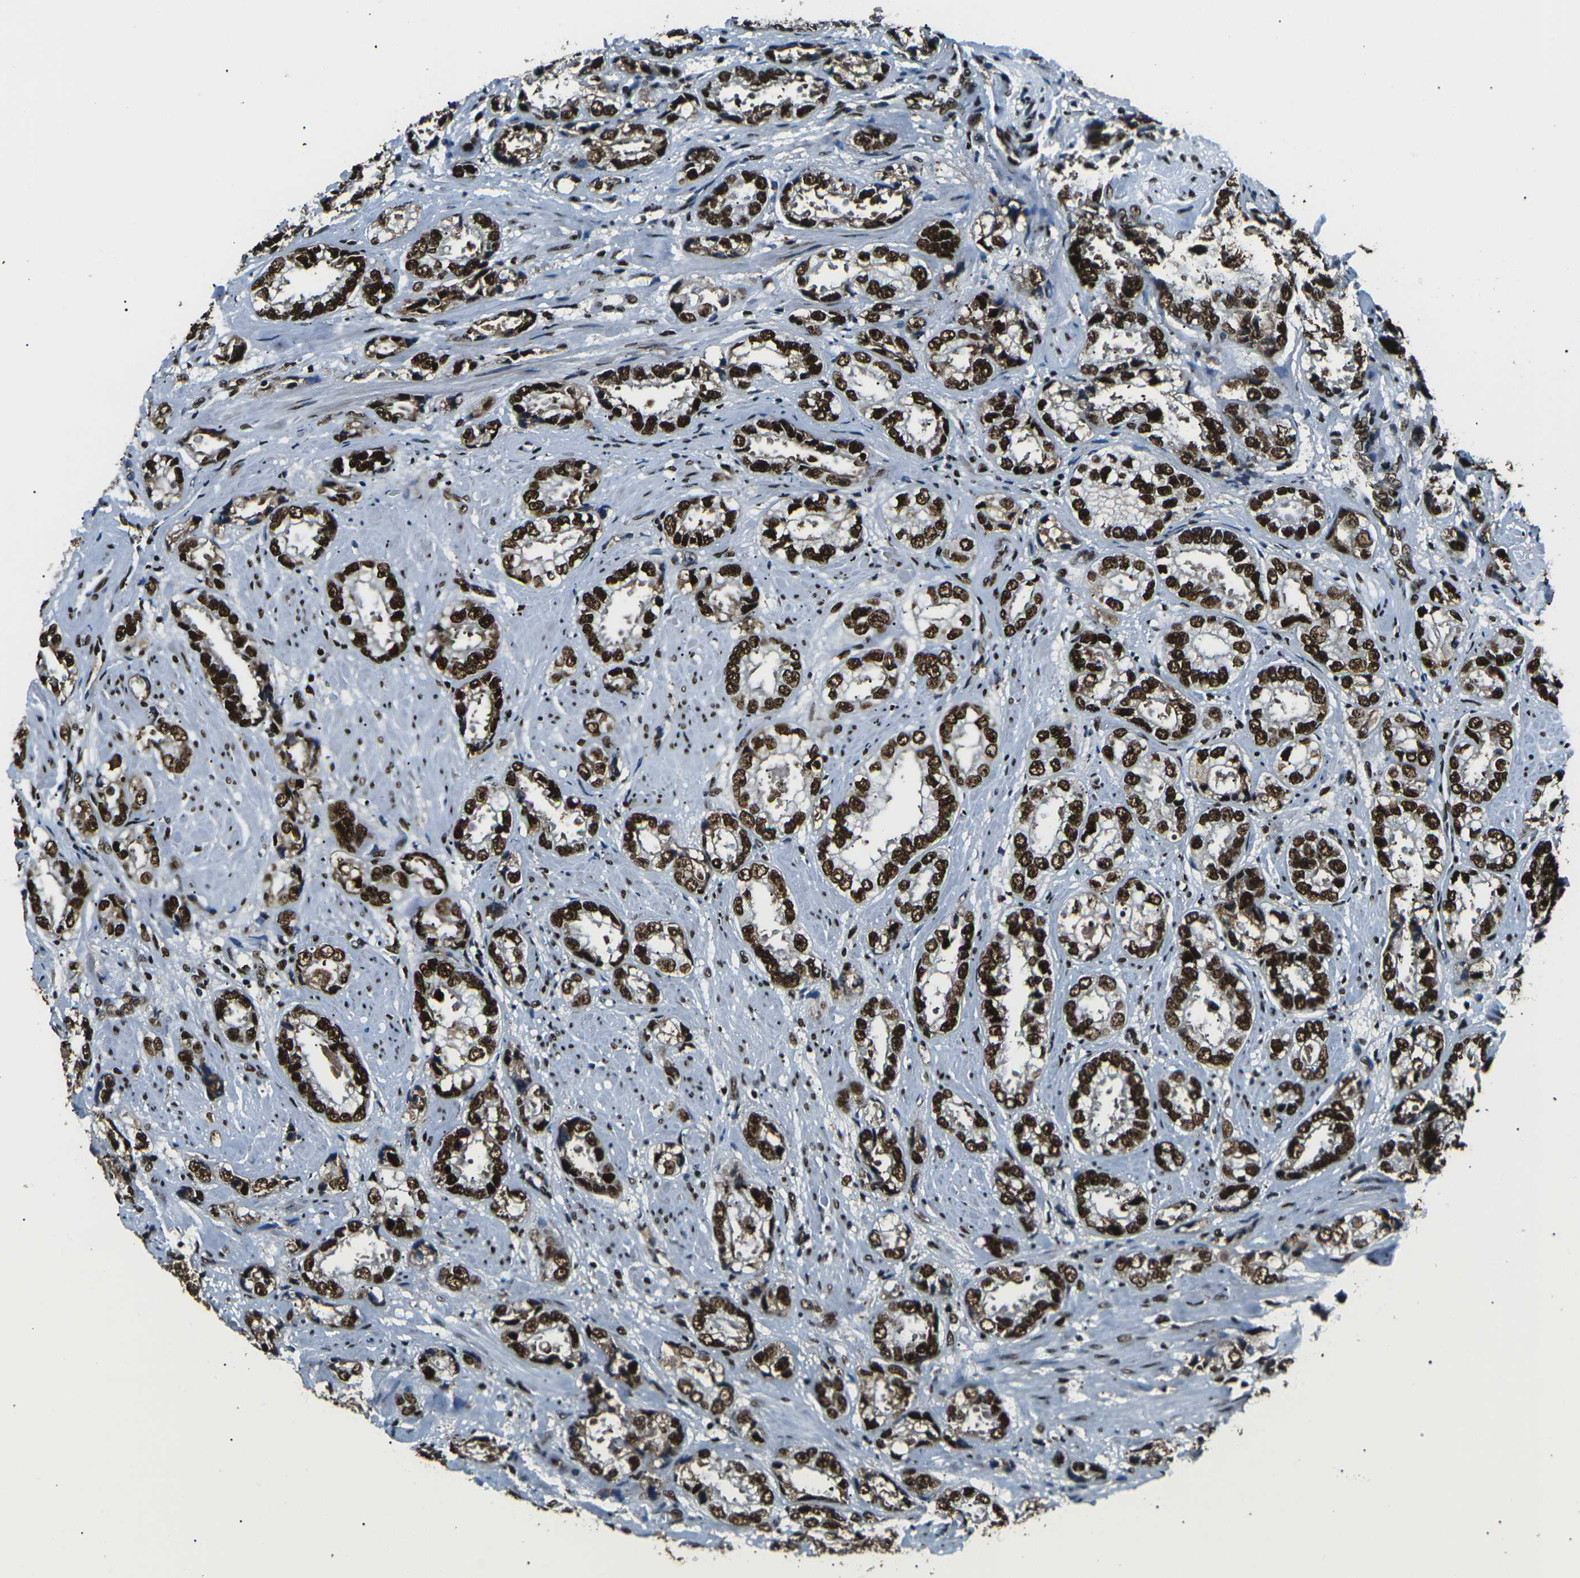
{"staining": {"intensity": "strong", "quantity": ">75%", "location": "nuclear"}, "tissue": "prostate cancer", "cell_type": "Tumor cells", "image_type": "cancer", "snomed": [{"axis": "morphology", "description": "Adenocarcinoma, High grade"}, {"axis": "topography", "description": "Prostate"}], "caption": "An immunohistochemistry photomicrograph of tumor tissue is shown. Protein staining in brown shows strong nuclear positivity in prostate high-grade adenocarcinoma within tumor cells.", "gene": "HNRNPL", "patient": {"sex": "male", "age": 61}}